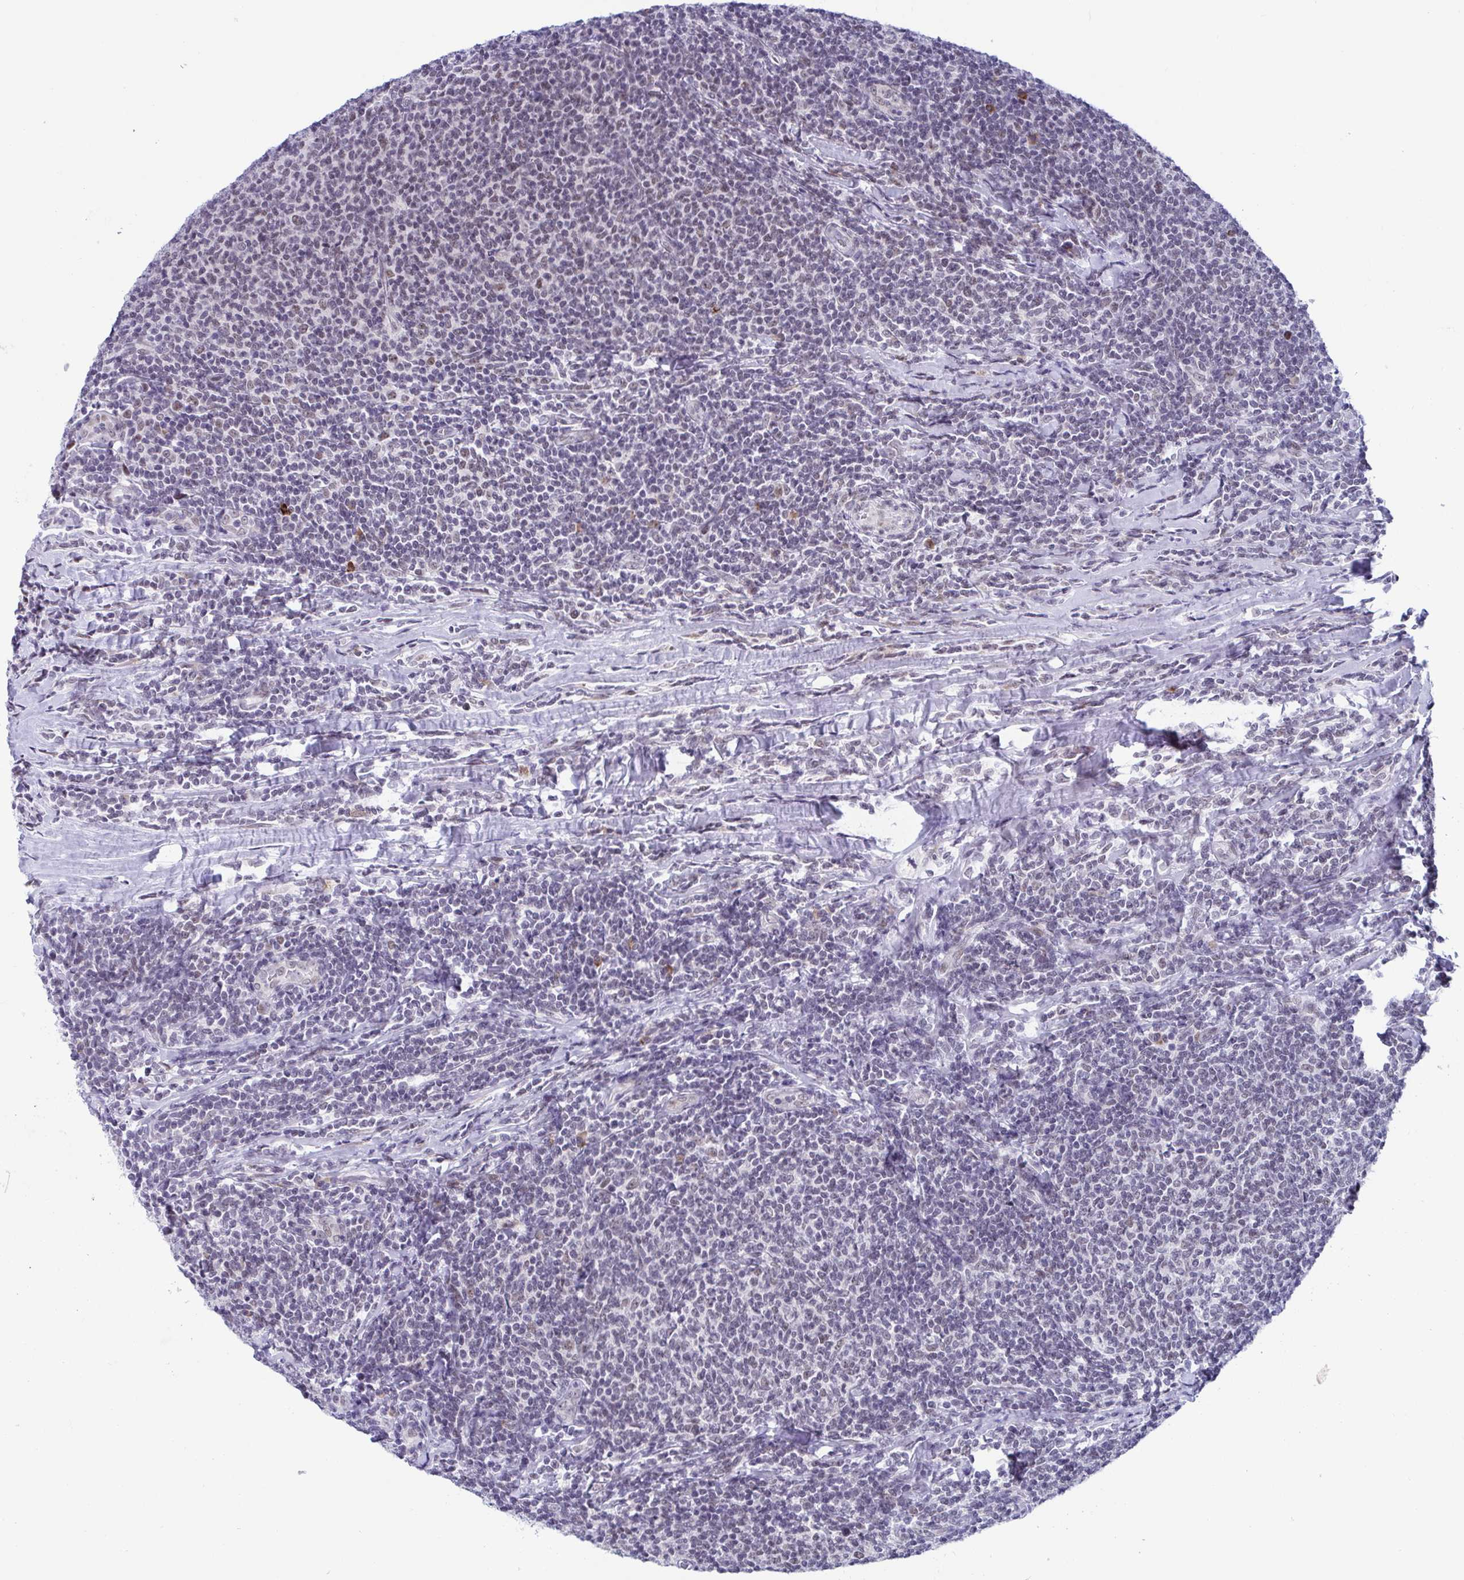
{"staining": {"intensity": "negative", "quantity": "none", "location": "none"}, "tissue": "lymphoma", "cell_type": "Tumor cells", "image_type": "cancer", "snomed": [{"axis": "morphology", "description": "Malignant lymphoma, non-Hodgkin's type, Low grade"}, {"axis": "topography", "description": "Lymph node"}], "caption": "Immunohistochemical staining of human malignant lymphoma, non-Hodgkin's type (low-grade) exhibits no significant expression in tumor cells.", "gene": "WDR72", "patient": {"sex": "male", "age": 52}}